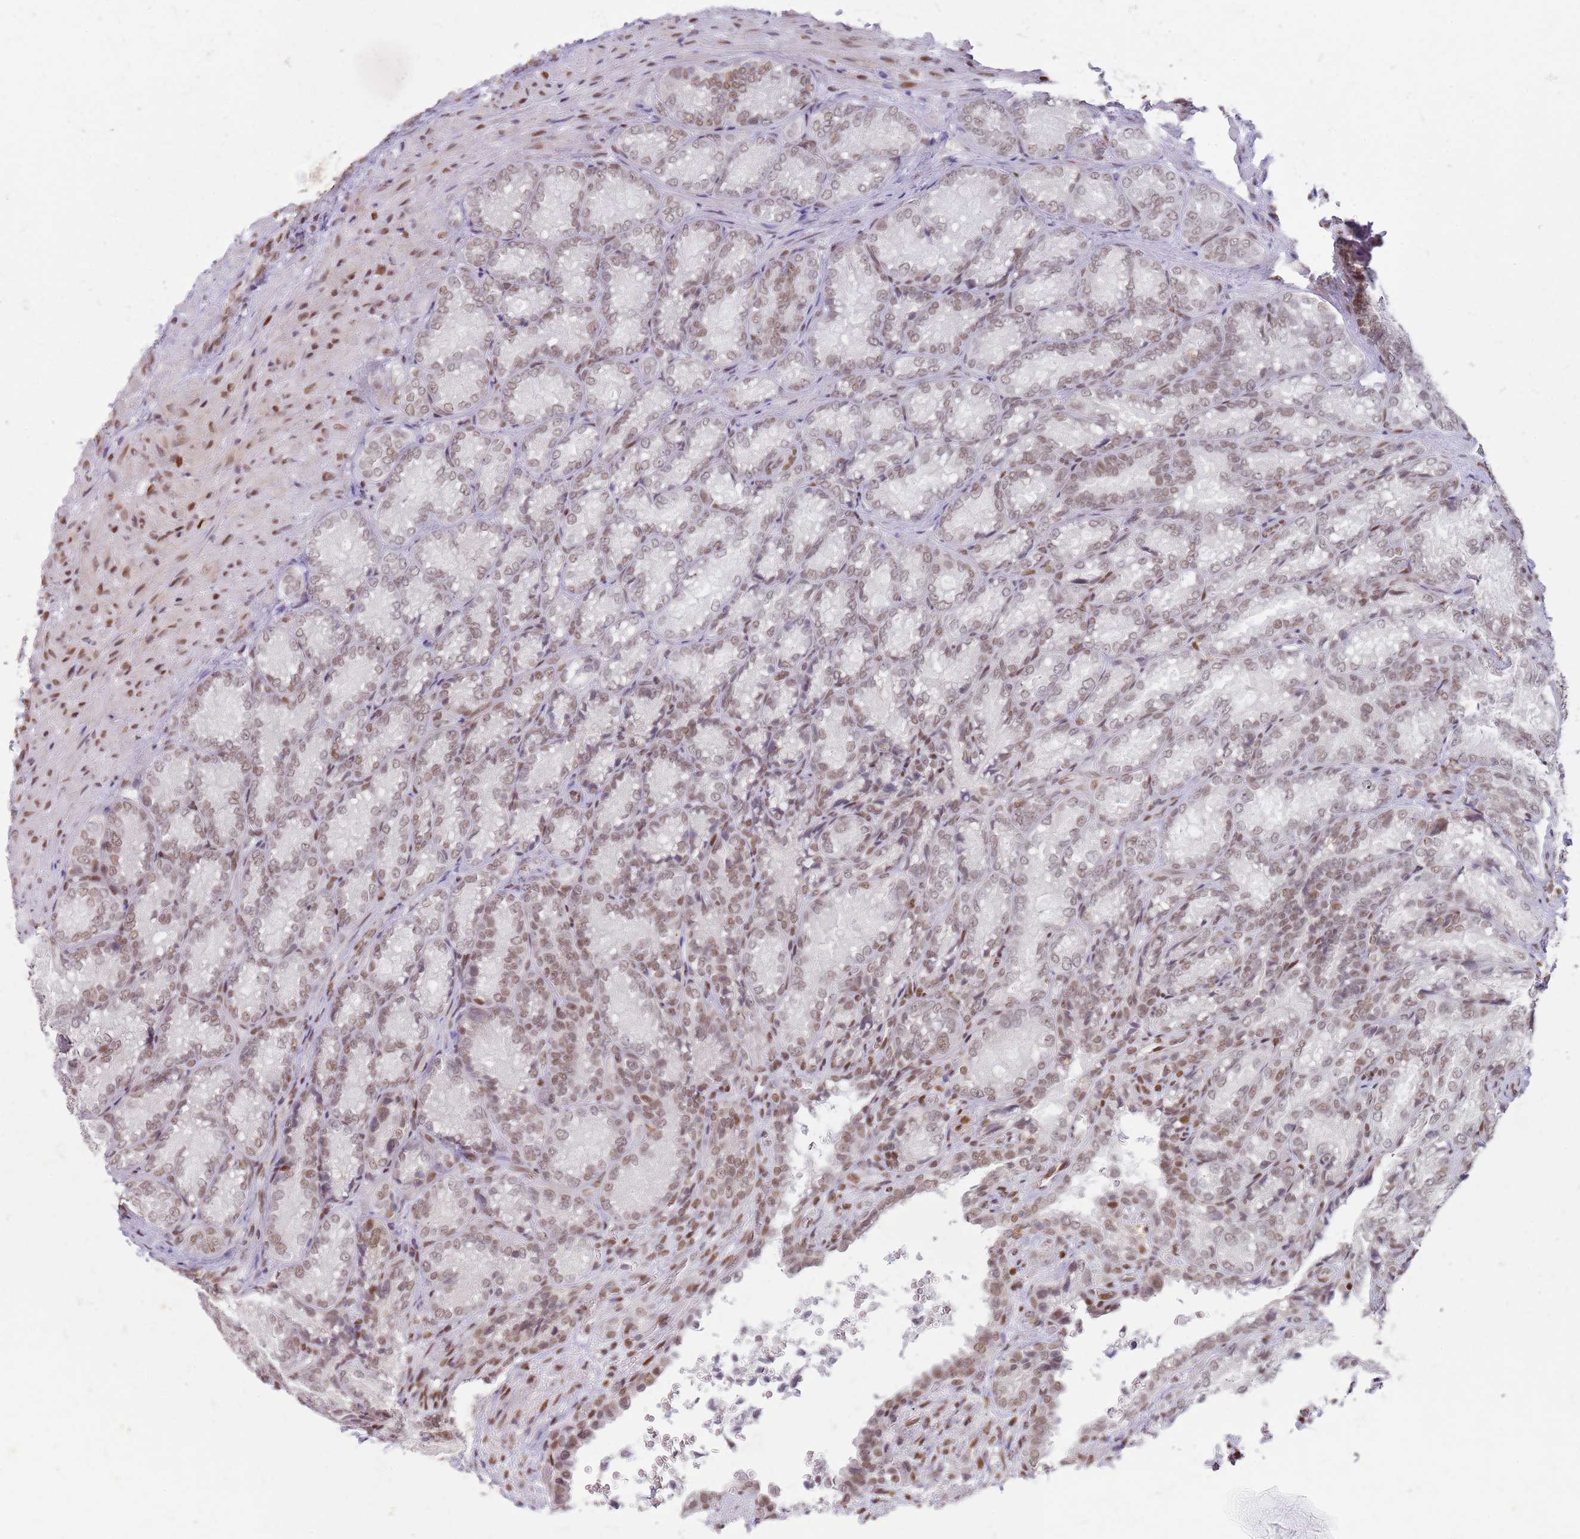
{"staining": {"intensity": "moderate", "quantity": ">75%", "location": "nuclear"}, "tissue": "seminal vesicle", "cell_type": "Glandular cells", "image_type": "normal", "snomed": [{"axis": "morphology", "description": "Normal tissue, NOS"}, {"axis": "topography", "description": "Seminal veicle"}], "caption": "Immunohistochemistry (IHC) staining of unremarkable seminal vesicle, which demonstrates medium levels of moderate nuclear positivity in about >75% of glandular cells indicating moderate nuclear protein expression. The staining was performed using DAB (brown) for protein detection and nuclei were counterstained in hematoxylin (blue).", "gene": "PHC2", "patient": {"sex": "male", "age": 58}}